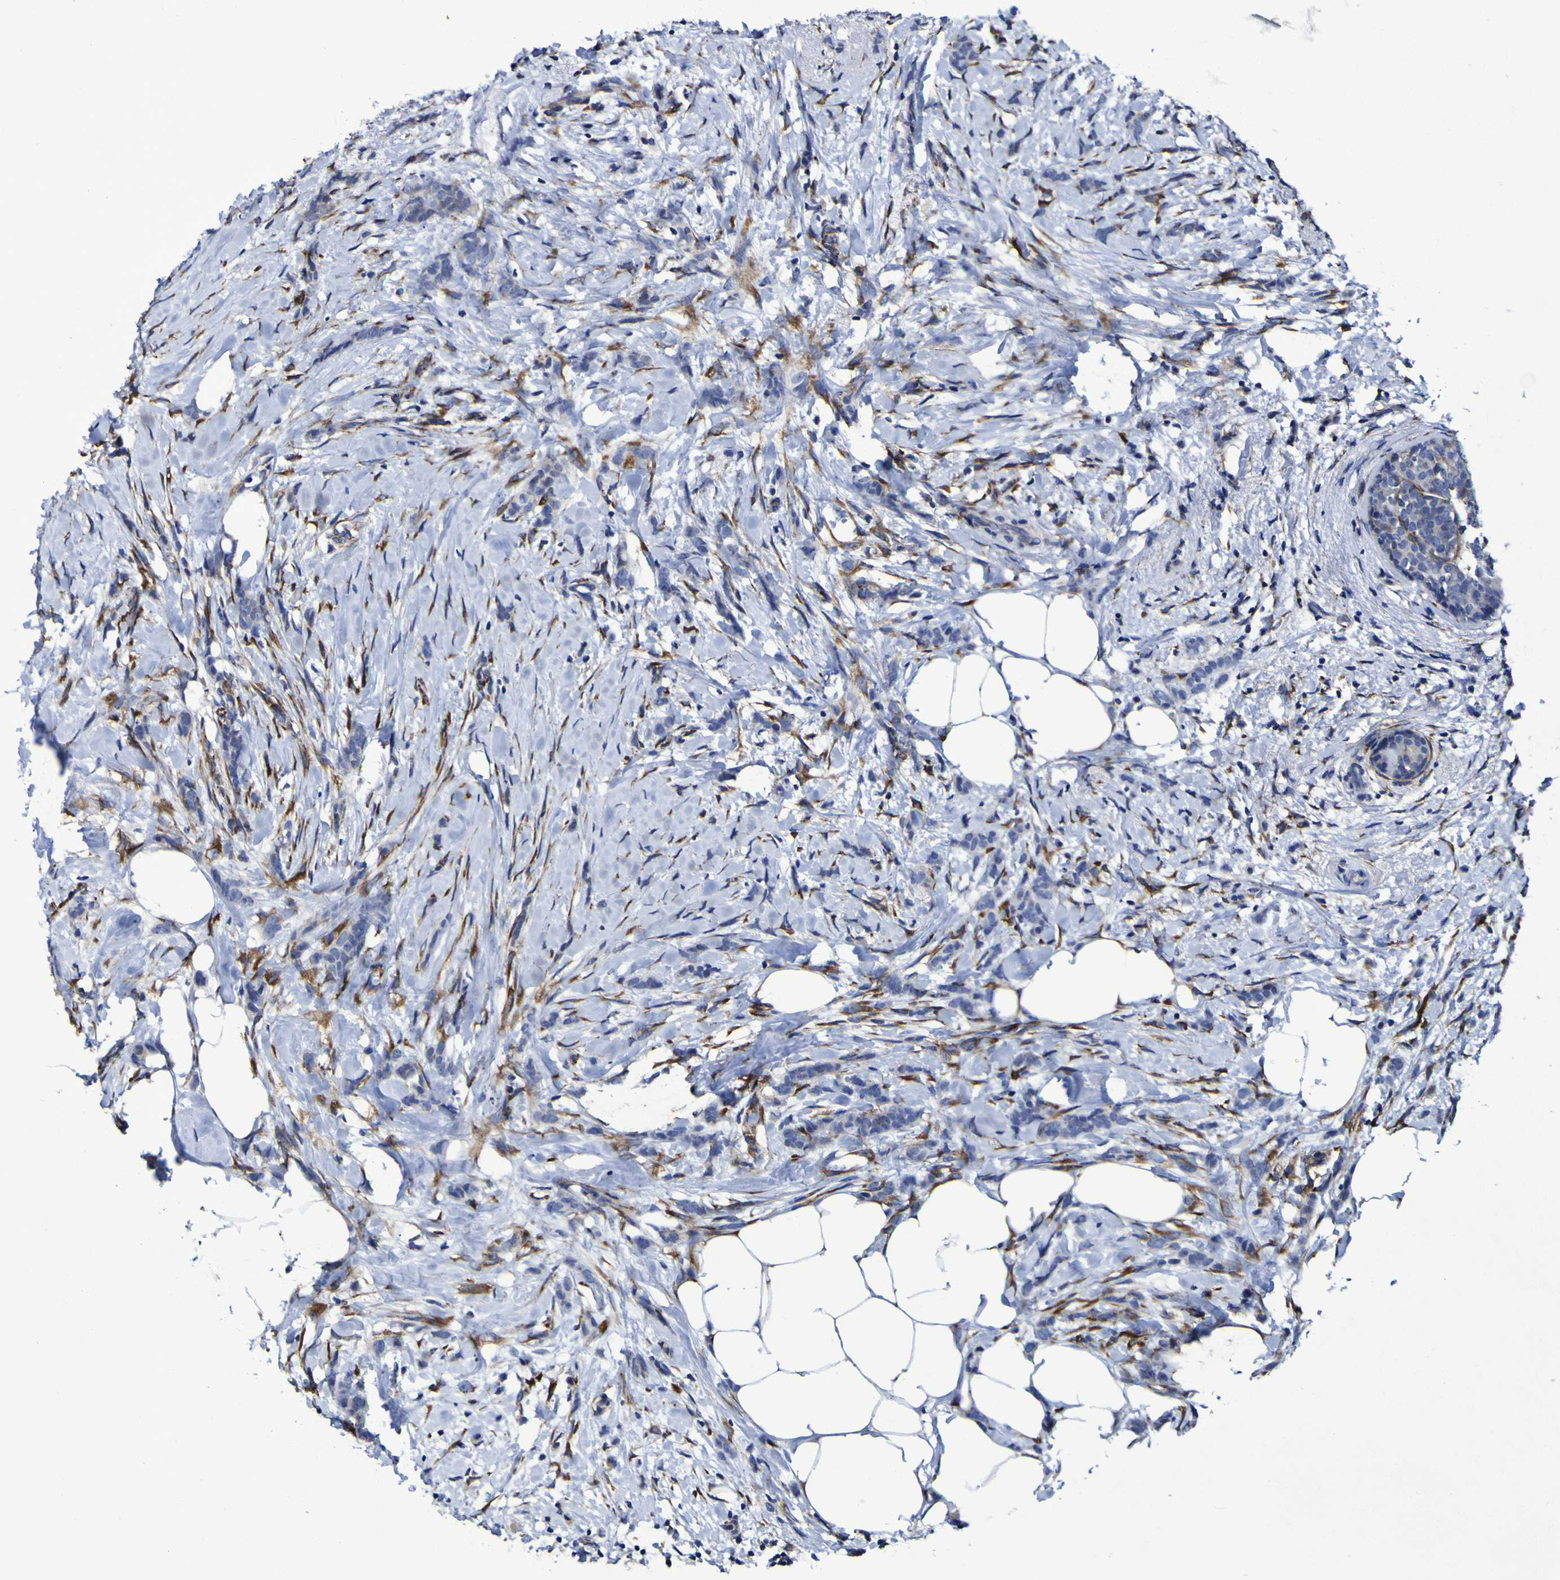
{"staining": {"intensity": "negative", "quantity": "none", "location": "none"}, "tissue": "breast cancer", "cell_type": "Tumor cells", "image_type": "cancer", "snomed": [{"axis": "morphology", "description": "Lobular carcinoma, in situ"}, {"axis": "morphology", "description": "Lobular carcinoma"}, {"axis": "topography", "description": "Breast"}], "caption": "Photomicrograph shows no protein expression in tumor cells of breast lobular carcinoma in situ tissue.", "gene": "P3H1", "patient": {"sex": "female", "age": 41}}